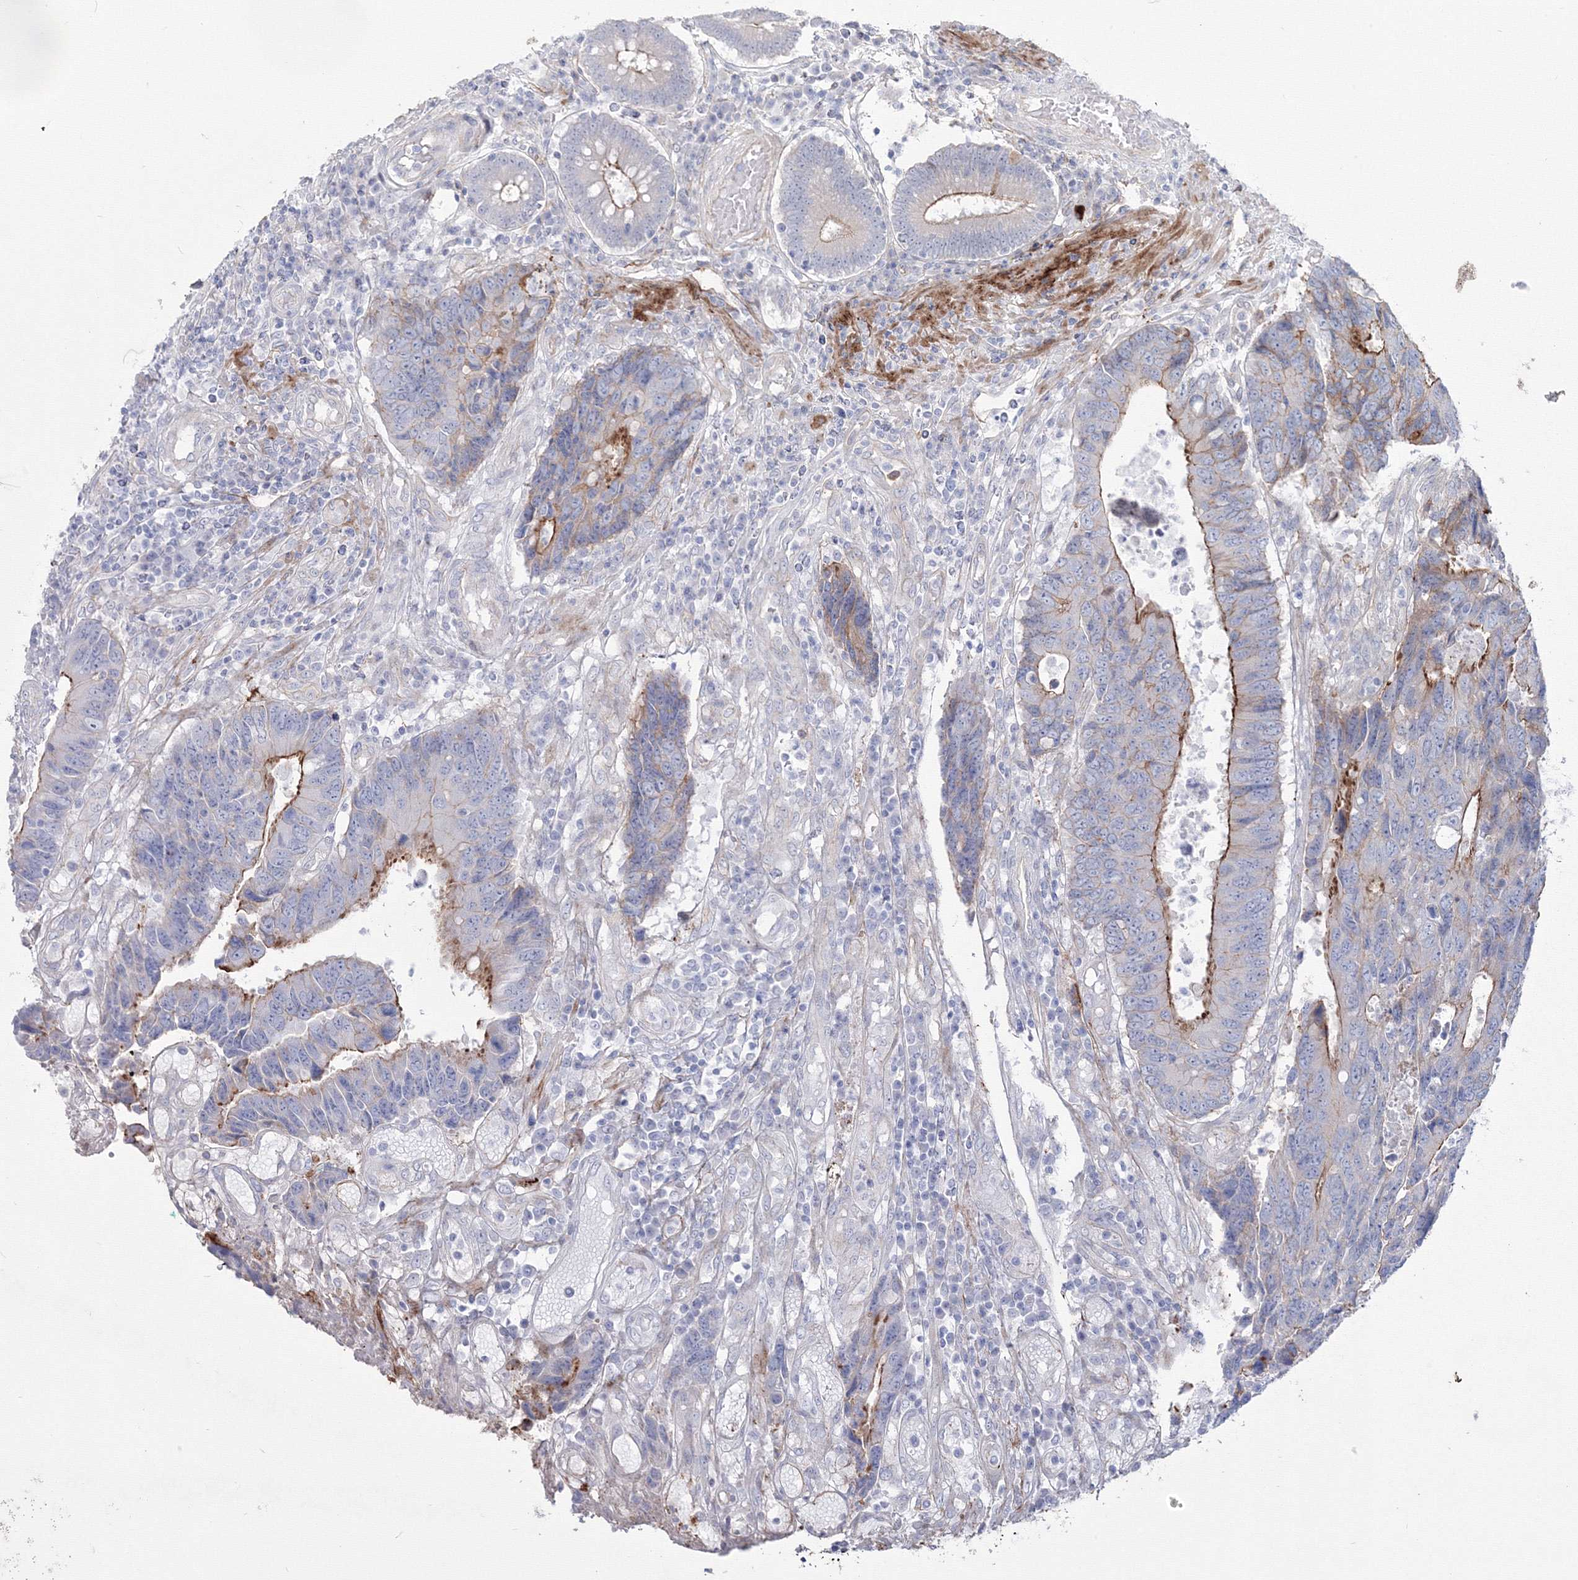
{"staining": {"intensity": "moderate", "quantity": "<25%", "location": "cytoplasmic/membranous"}, "tissue": "colorectal cancer", "cell_type": "Tumor cells", "image_type": "cancer", "snomed": [{"axis": "morphology", "description": "Adenocarcinoma, NOS"}, {"axis": "topography", "description": "Rectum"}], "caption": "Colorectal adenocarcinoma stained with a protein marker shows moderate staining in tumor cells.", "gene": "HYAL2", "patient": {"sex": "male", "age": 84}}